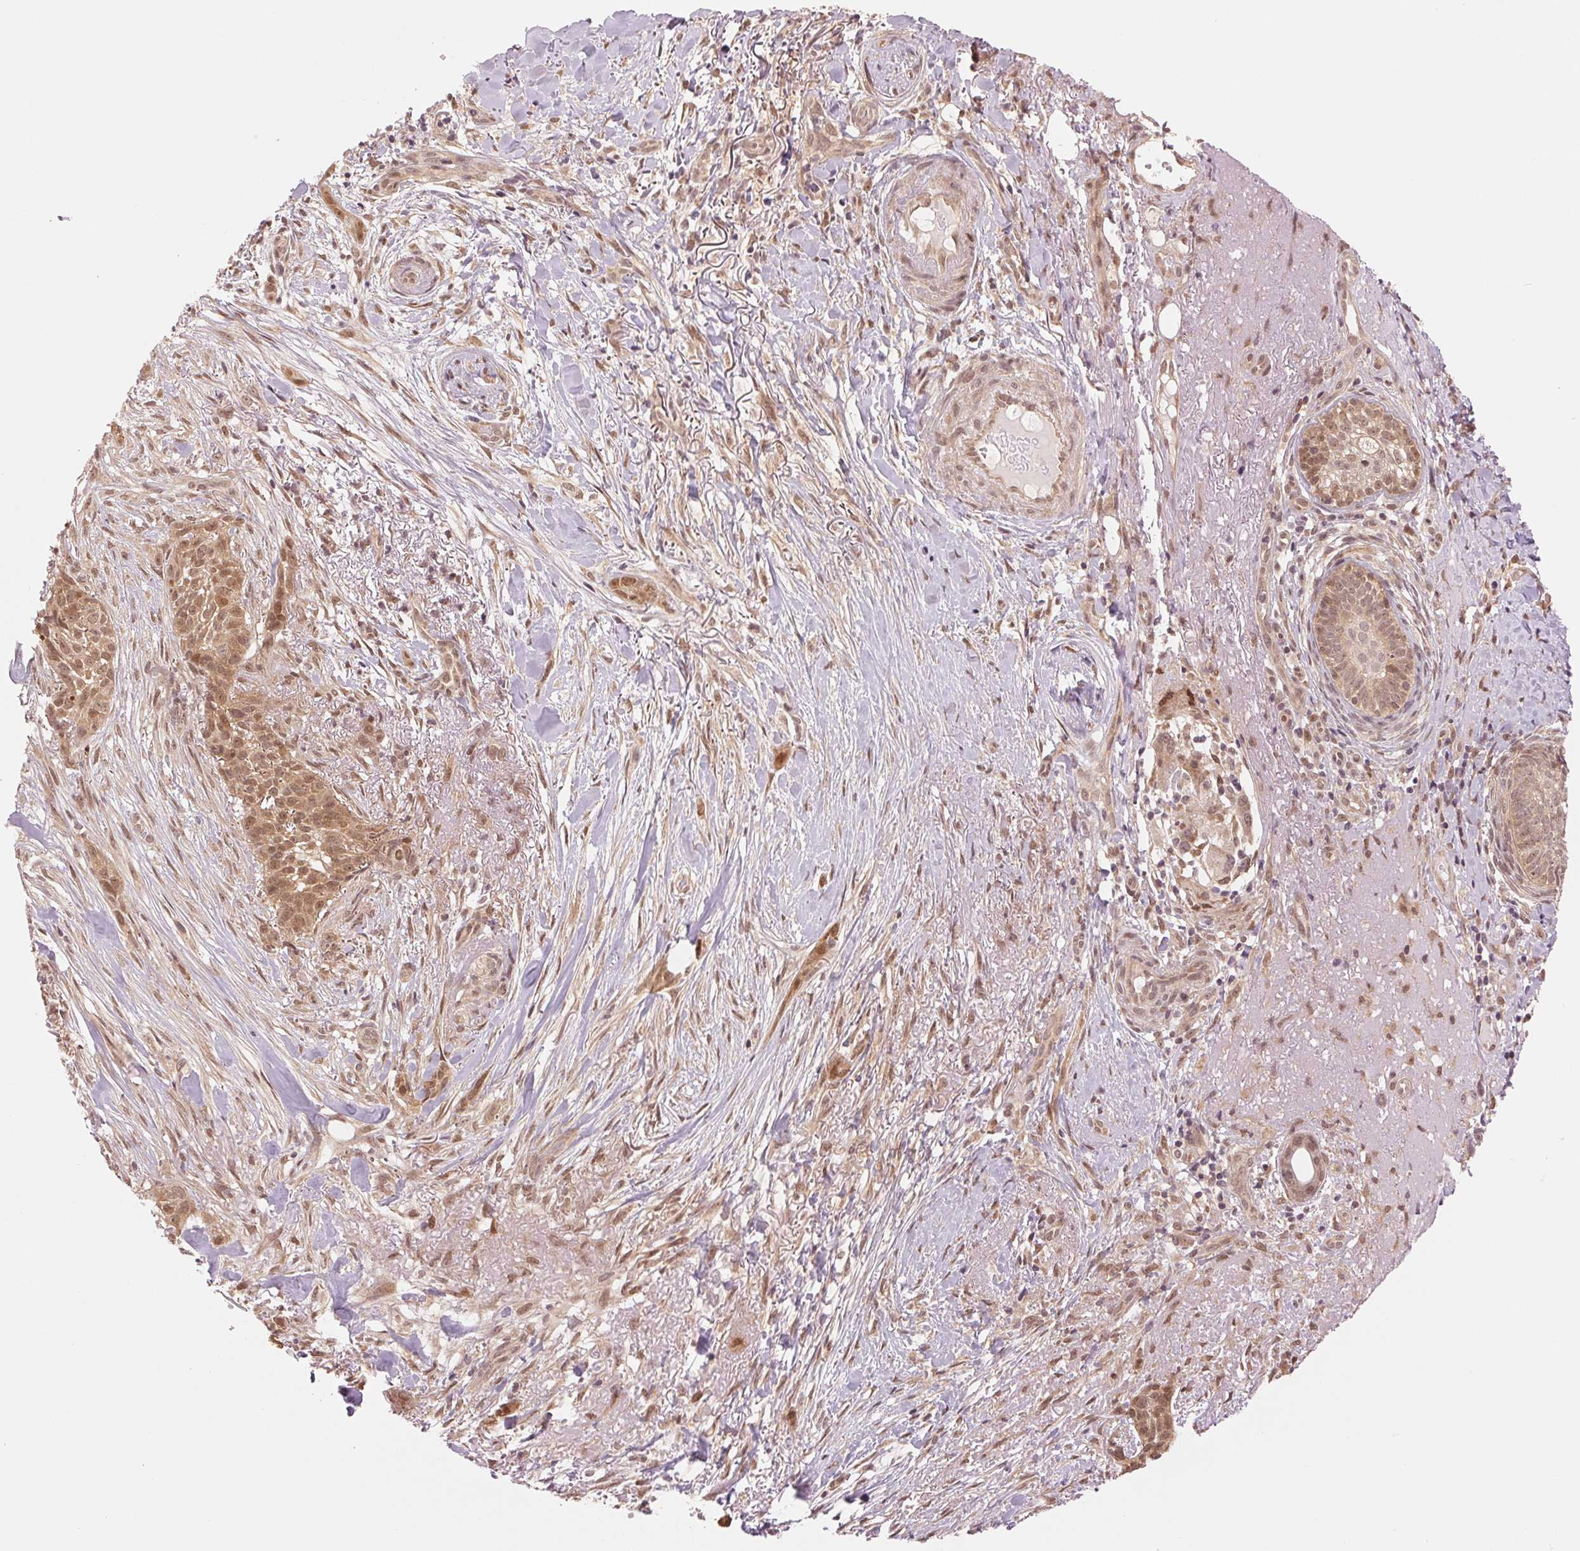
{"staining": {"intensity": "moderate", "quantity": ">75%", "location": "cytoplasmic/membranous,nuclear"}, "tissue": "skin cancer", "cell_type": "Tumor cells", "image_type": "cancer", "snomed": [{"axis": "morphology", "description": "Basal cell carcinoma"}, {"axis": "topography", "description": "Skin"}], "caption": "Protein staining of skin cancer tissue displays moderate cytoplasmic/membranous and nuclear staining in about >75% of tumor cells. (DAB IHC, brown staining for protein, blue staining for nuclei).", "gene": "ERI3", "patient": {"sex": "male", "age": 87}}